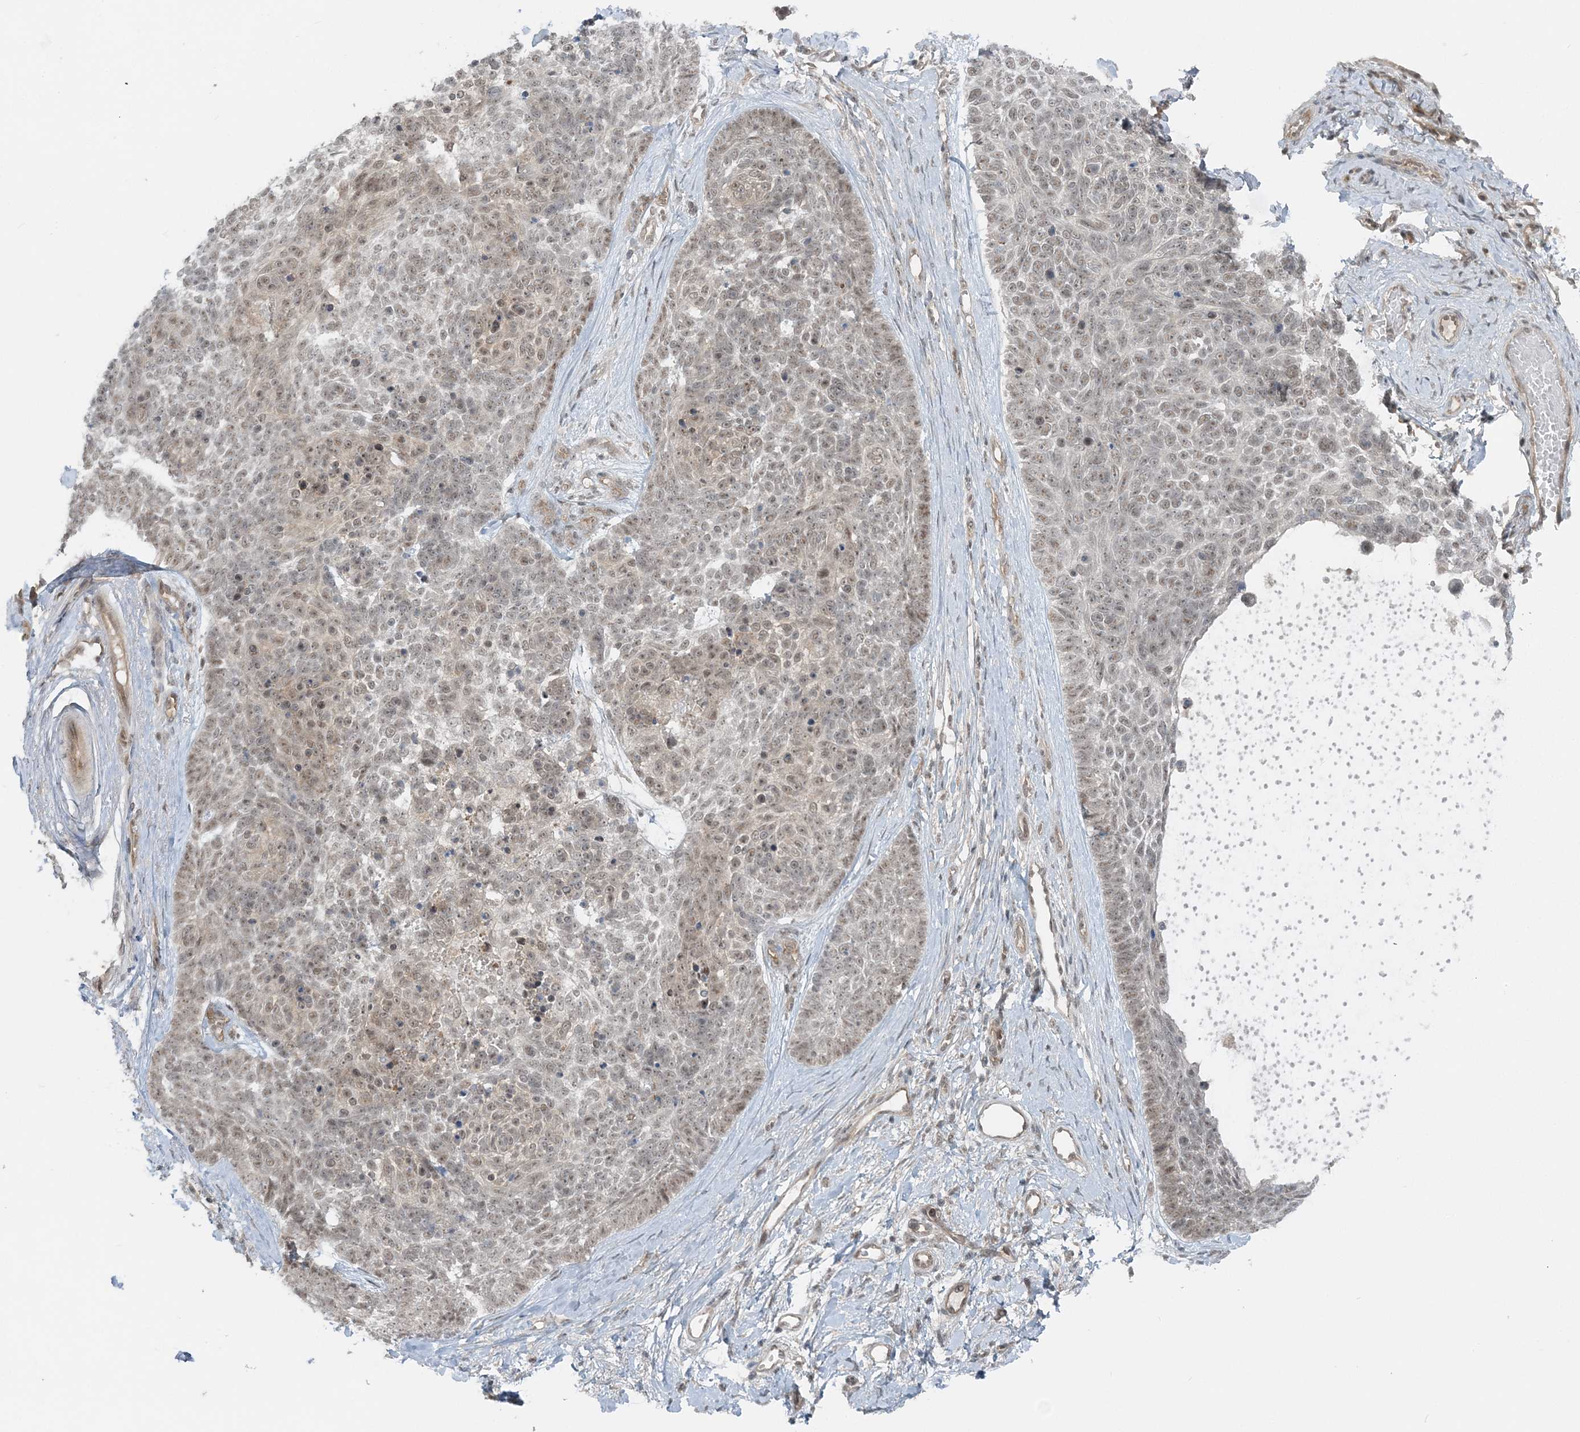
{"staining": {"intensity": "weak", "quantity": "25%-75%", "location": "nuclear"}, "tissue": "skin cancer", "cell_type": "Tumor cells", "image_type": "cancer", "snomed": [{"axis": "morphology", "description": "Basal cell carcinoma"}, {"axis": "topography", "description": "Skin"}], "caption": "IHC of human skin basal cell carcinoma demonstrates low levels of weak nuclear expression in approximately 25%-75% of tumor cells. (Stains: DAB in brown, nuclei in blue, Microscopy: brightfield microscopy at high magnification).", "gene": "ATP11A", "patient": {"sex": "female", "age": 81}}